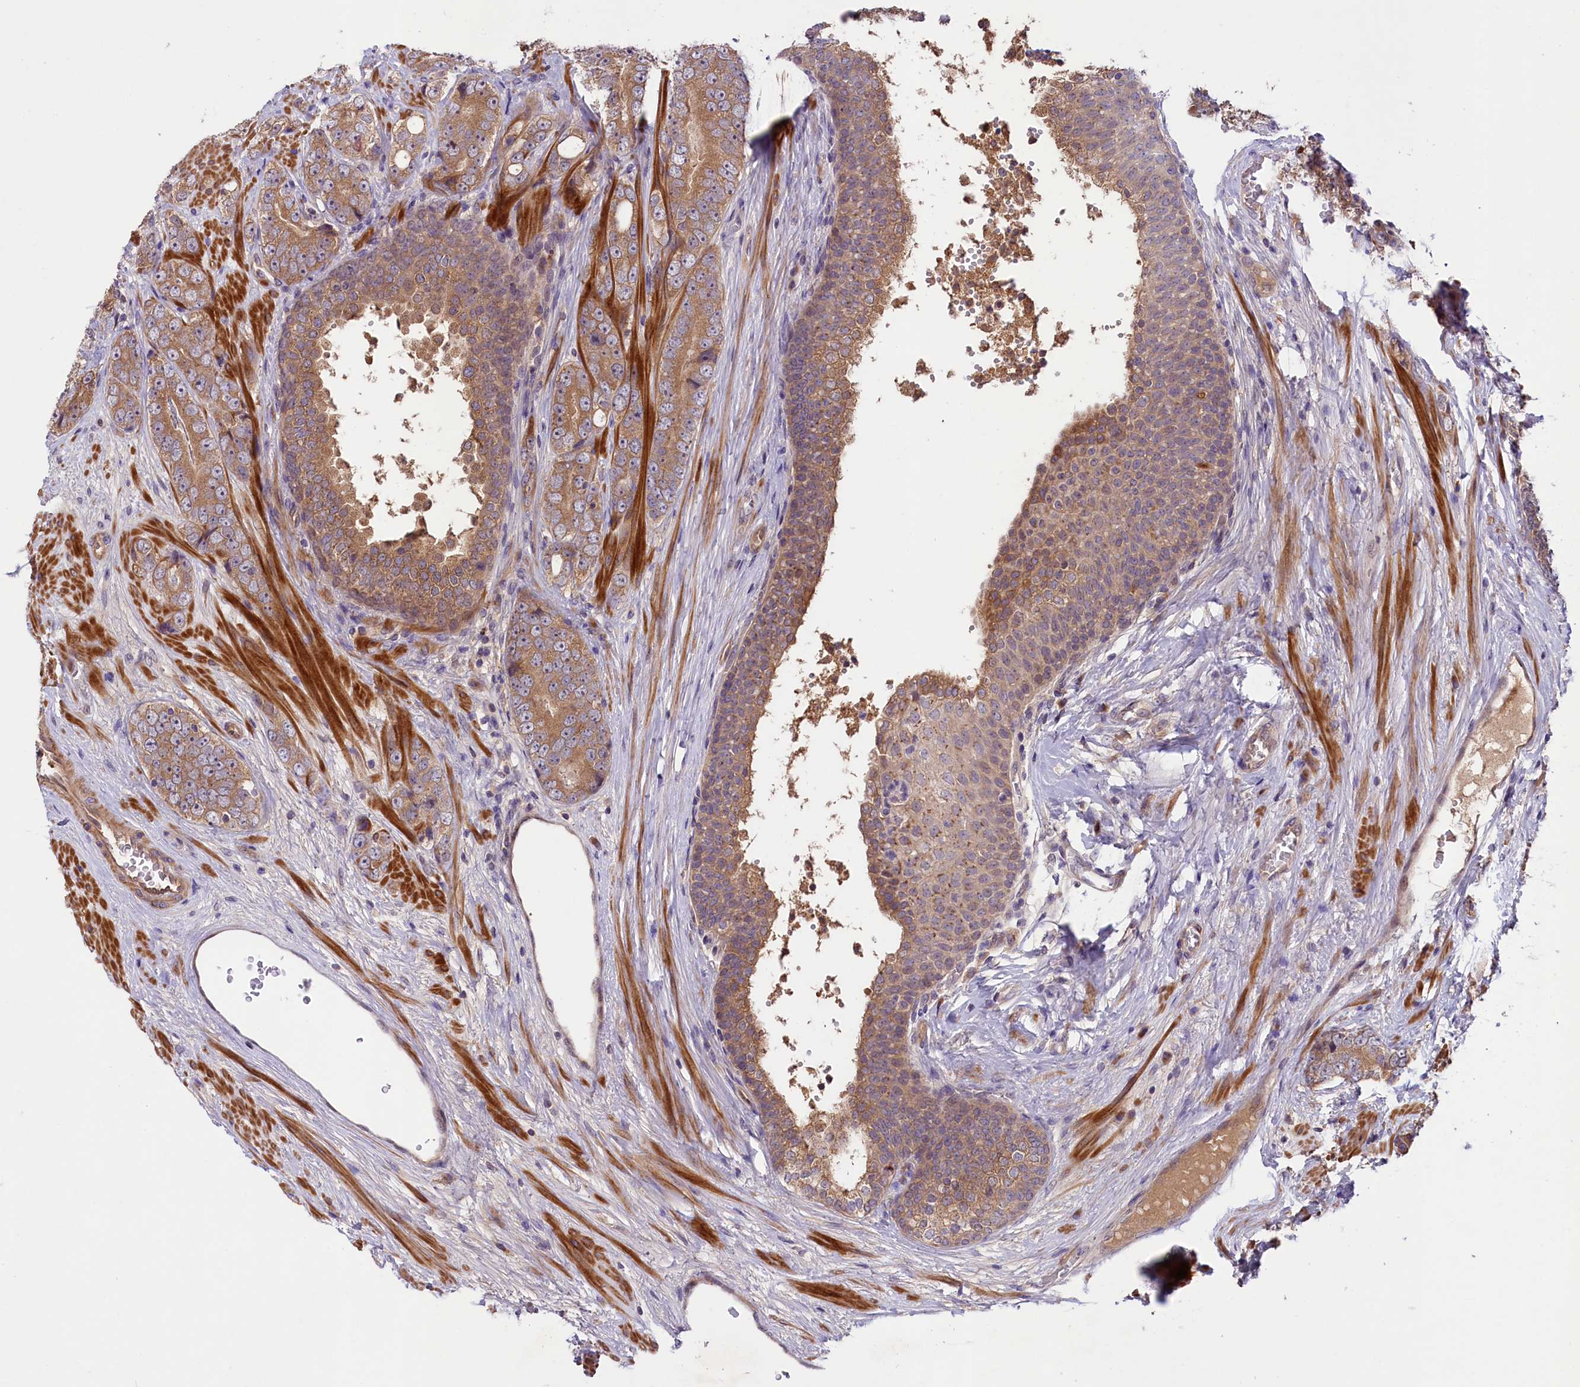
{"staining": {"intensity": "moderate", "quantity": ">75%", "location": "cytoplasmic/membranous"}, "tissue": "prostate cancer", "cell_type": "Tumor cells", "image_type": "cancer", "snomed": [{"axis": "morphology", "description": "Adenocarcinoma, High grade"}, {"axis": "topography", "description": "Prostate"}], "caption": "An image showing moderate cytoplasmic/membranous expression in about >75% of tumor cells in prostate cancer (adenocarcinoma (high-grade)), as visualized by brown immunohistochemical staining.", "gene": "COG8", "patient": {"sex": "male", "age": 56}}